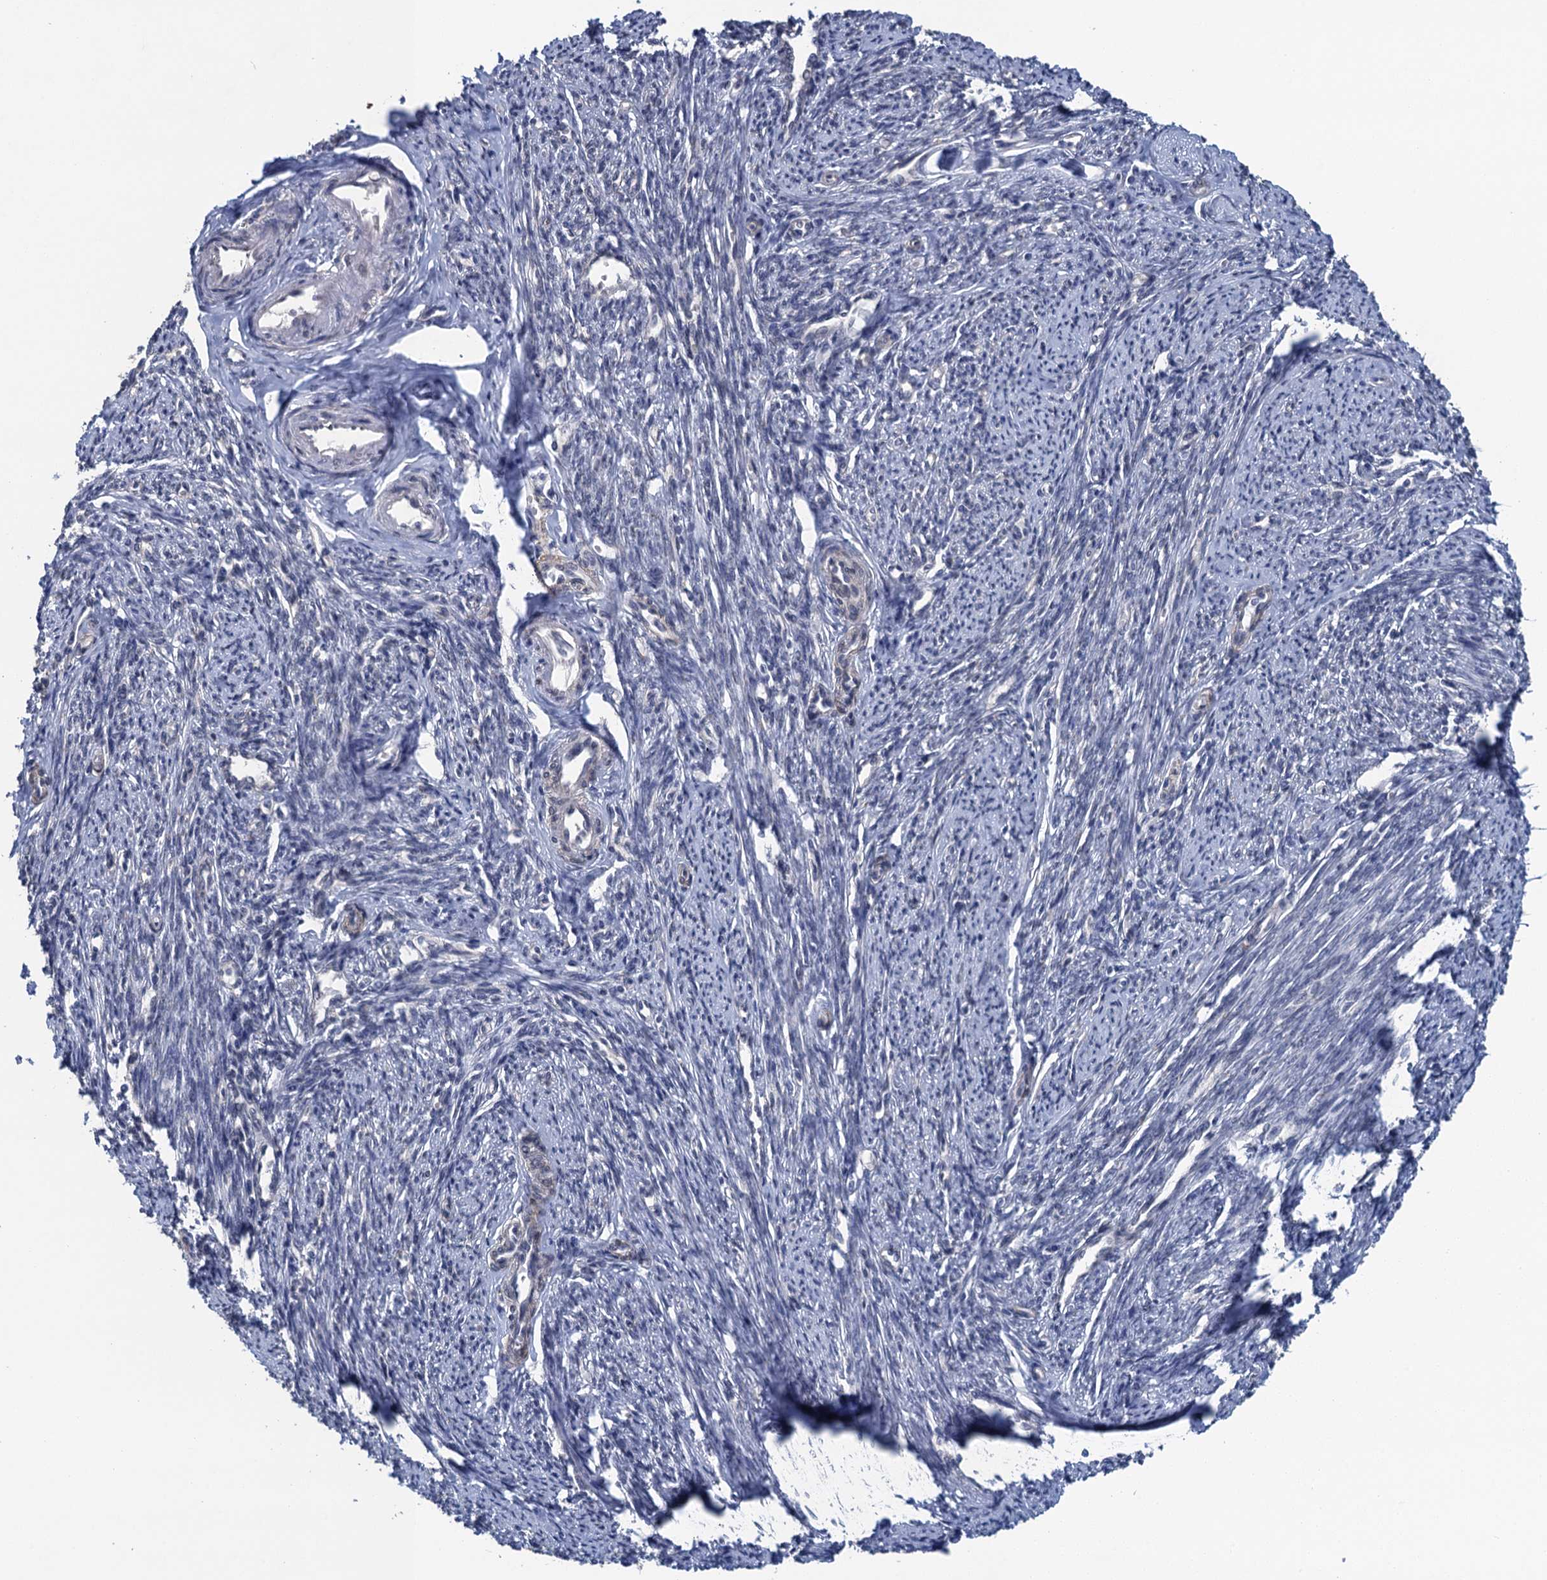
{"staining": {"intensity": "negative", "quantity": "none", "location": "none"}, "tissue": "smooth muscle", "cell_type": "Smooth muscle cells", "image_type": "normal", "snomed": [{"axis": "morphology", "description": "Normal tissue, NOS"}, {"axis": "topography", "description": "Smooth muscle"}, {"axis": "topography", "description": "Uterus"}], "caption": "An immunohistochemistry (IHC) micrograph of benign smooth muscle is shown. There is no staining in smooth muscle cells of smooth muscle. (DAB (3,3'-diaminobenzidine) immunohistochemistry, high magnification).", "gene": "CTU2", "patient": {"sex": "female", "age": 59}}